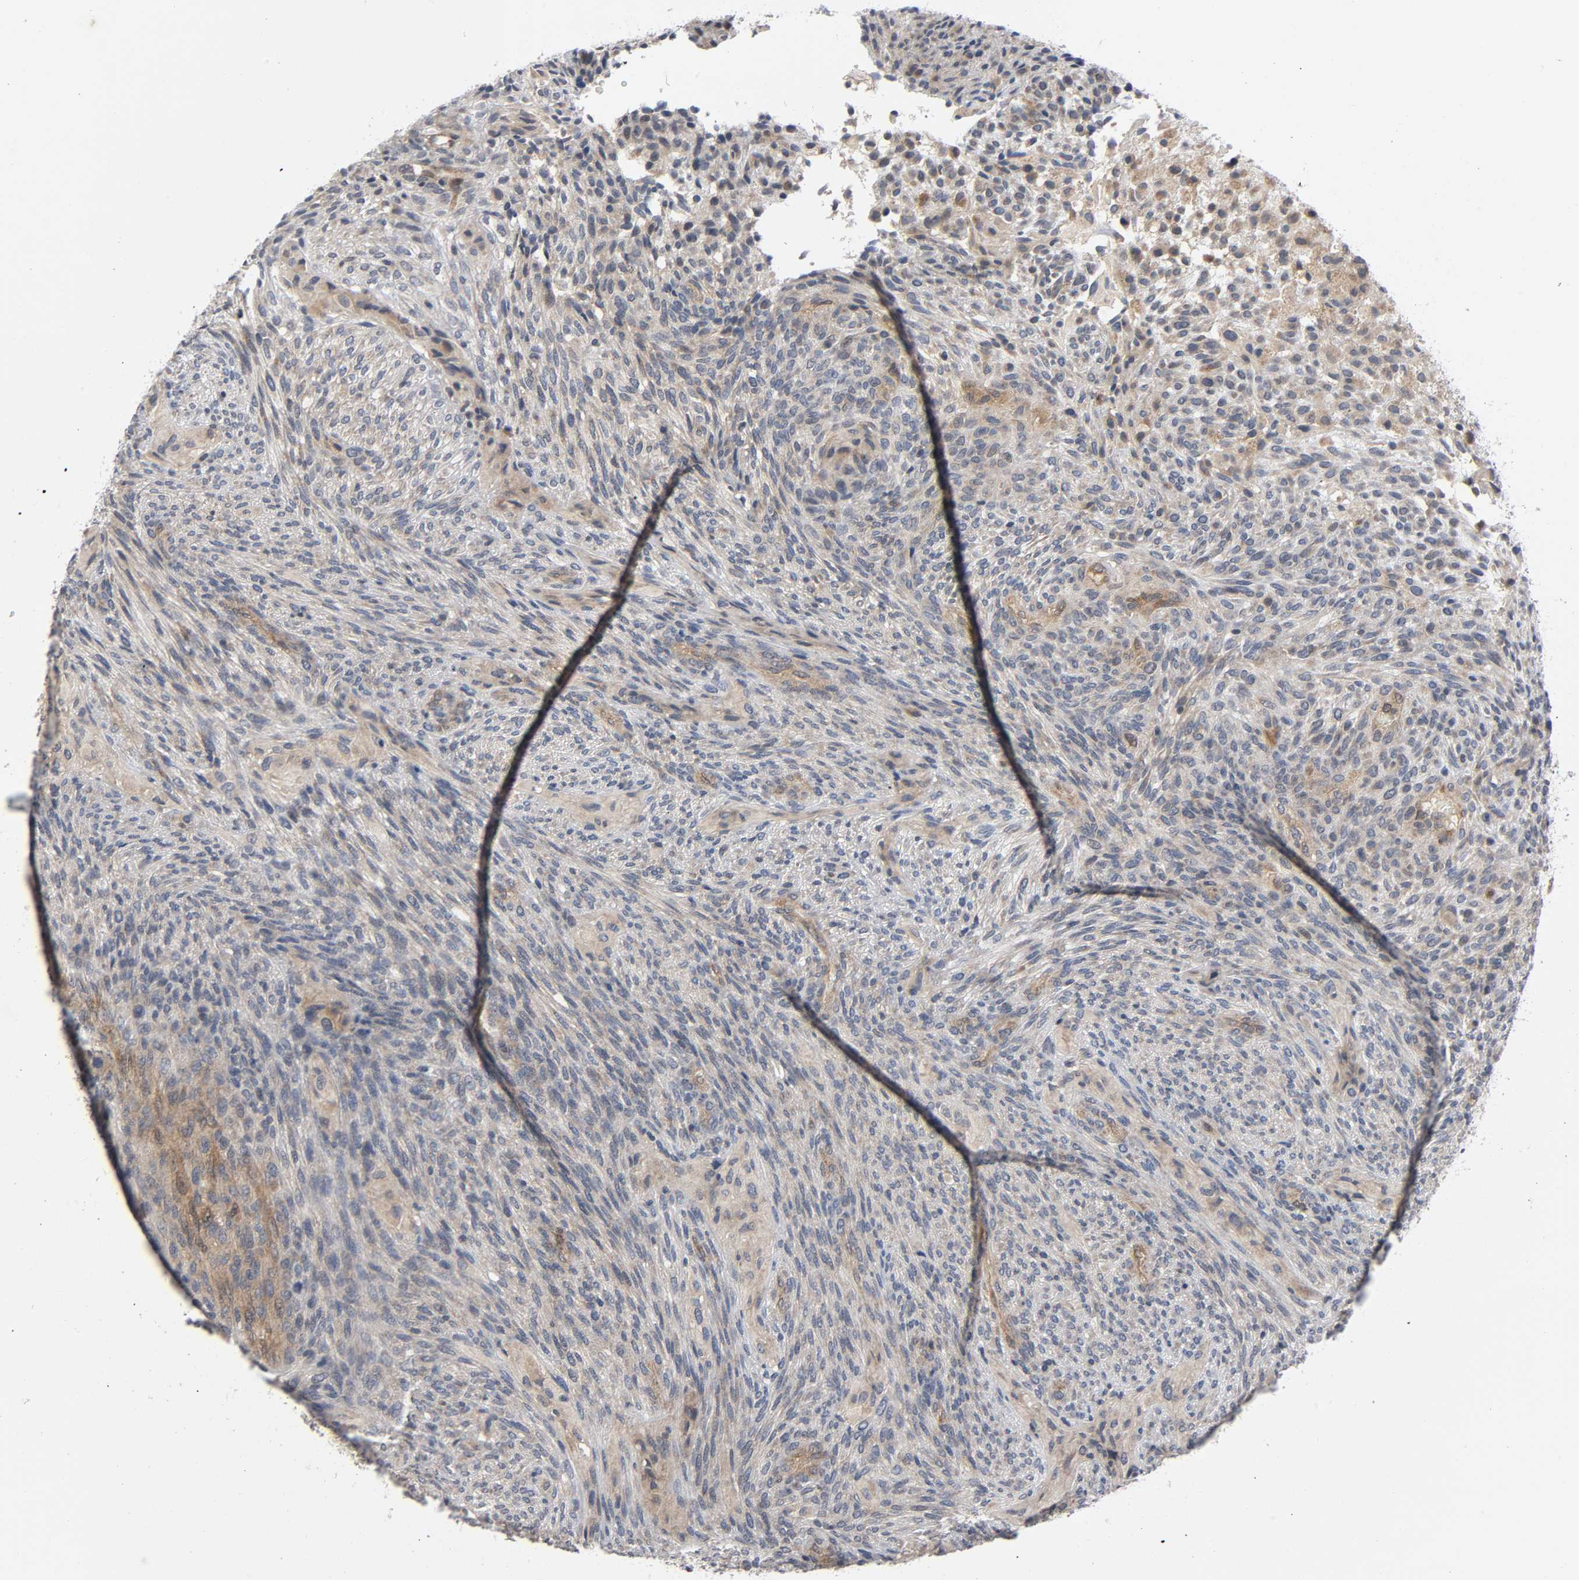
{"staining": {"intensity": "weak", "quantity": "25%-75%", "location": "cytoplasmic/membranous"}, "tissue": "glioma", "cell_type": "Tumor cells", "image_type": "cancer", "snomed": [{"axis": "morphology", "description": "Glioma, malignant, High grade"}, {"axis": "topography", "description": "Cerebral cortex"}], "caption": "Protein staining of glioma tissue reveals weak cytoplasmic/membranous staining in approximately 25%-75% of tumor cells. (Brightfield microscopy of DAB IHC at high magnification).", "gene": "MAPK8", "patient": {"sex": "female", "age": 55}}